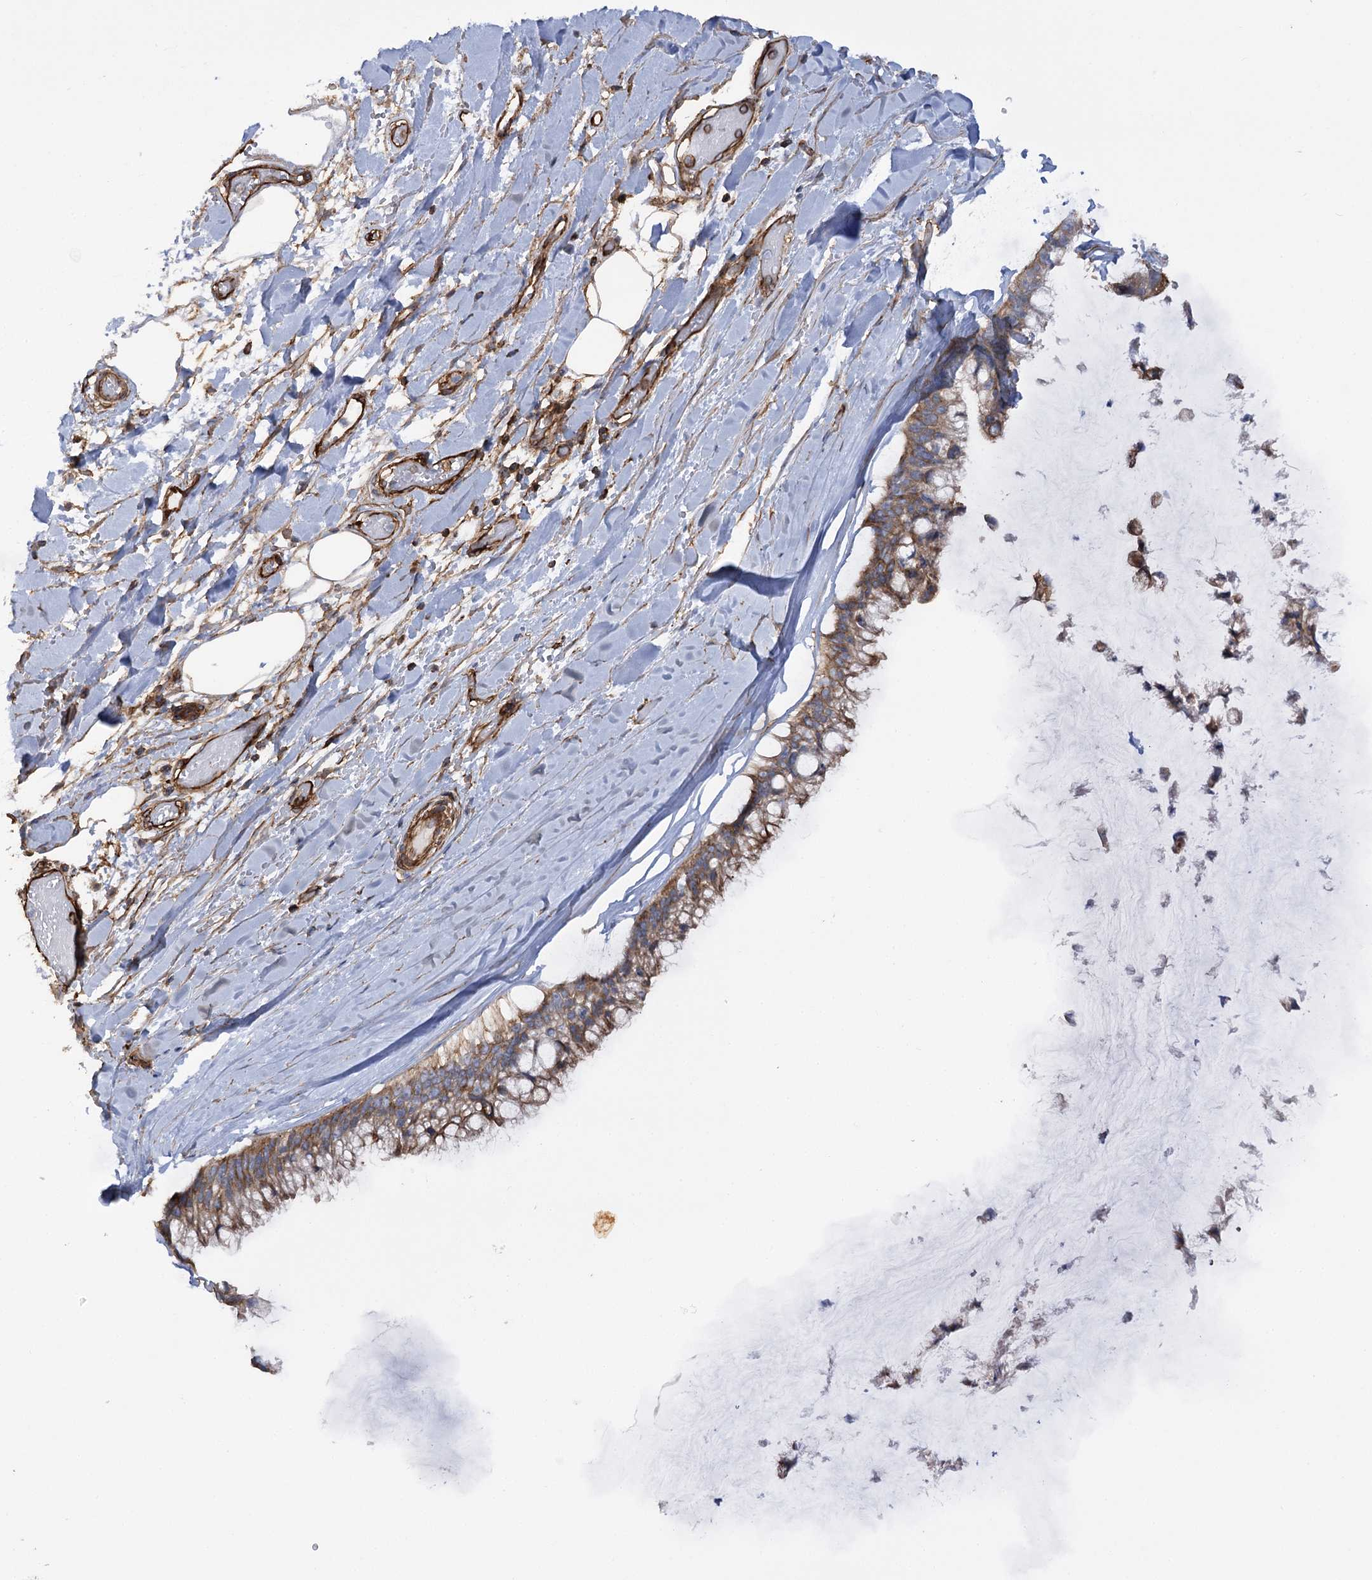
{"staining": {"intensity": "moderate", "quantity": ">75%", "location": "cytoplasmic/membranous"}, "tissue": "ovarian cancer", "cell_type": "Tumor cells", "image_type": "cancer", "snomed": [{"axis": "morphology", "description": "Cystadenocarcinoma, mucinous, NOS"}, {"axis": "topography", "description": "Ovary"}], "caption": "The histopathology image displays a brown stain indicating the presence of a protein in the cytoplasmic/membranous of tumor cells in ovarian cancer (mucinous cystadenocarcinoma).", "gene": "SYNPO2", "patient": {"sex": "female", "age": 39}}